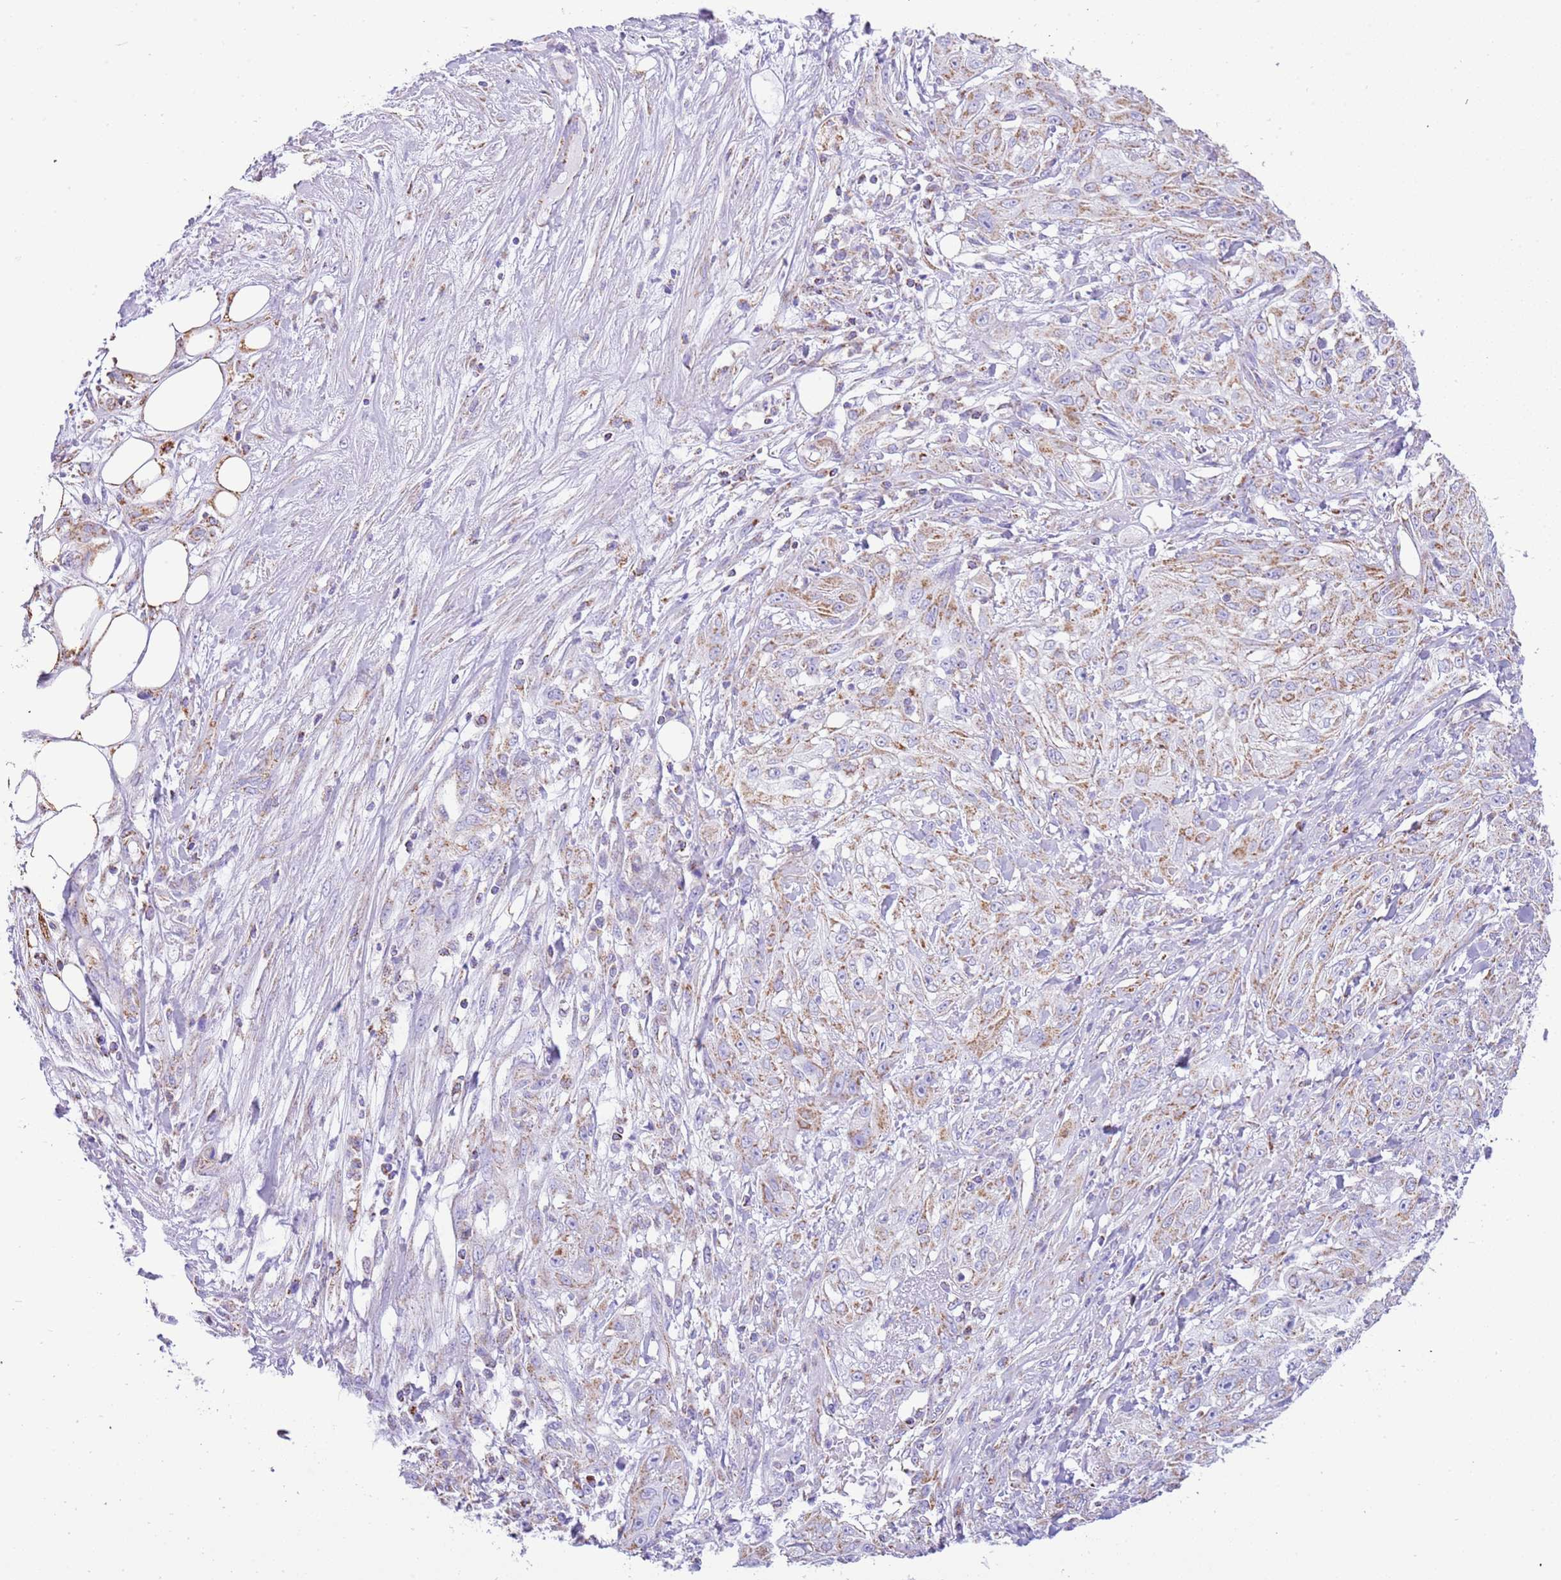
{"staining": {"intensity": "weak", "quantity": "25%-75%", "location": "cytoplasmic/membranous"}, "tissue": "skin cancer", "cell_type": "Tumor cells", "image_type": "cancer", "snomed": [{"axis": "morphology", "description": "Squamous cell carcinoma, NOS"}, {"axis": "morphology", "description": "Squamous cell carcinoma, metastatic, NOS"}, {"axis": "topography", "description": "Skin"}, {"axis": "topography", "description": "Lymph node"}], "caption": "Brown immunohistochemical staining in skin cancer displays weak cytoplasmic/membranous positivity in approximately 25%-75% of tumor cells.", "gene": "SUCLG2", "patient": {"sex": "male", "age": 75}}